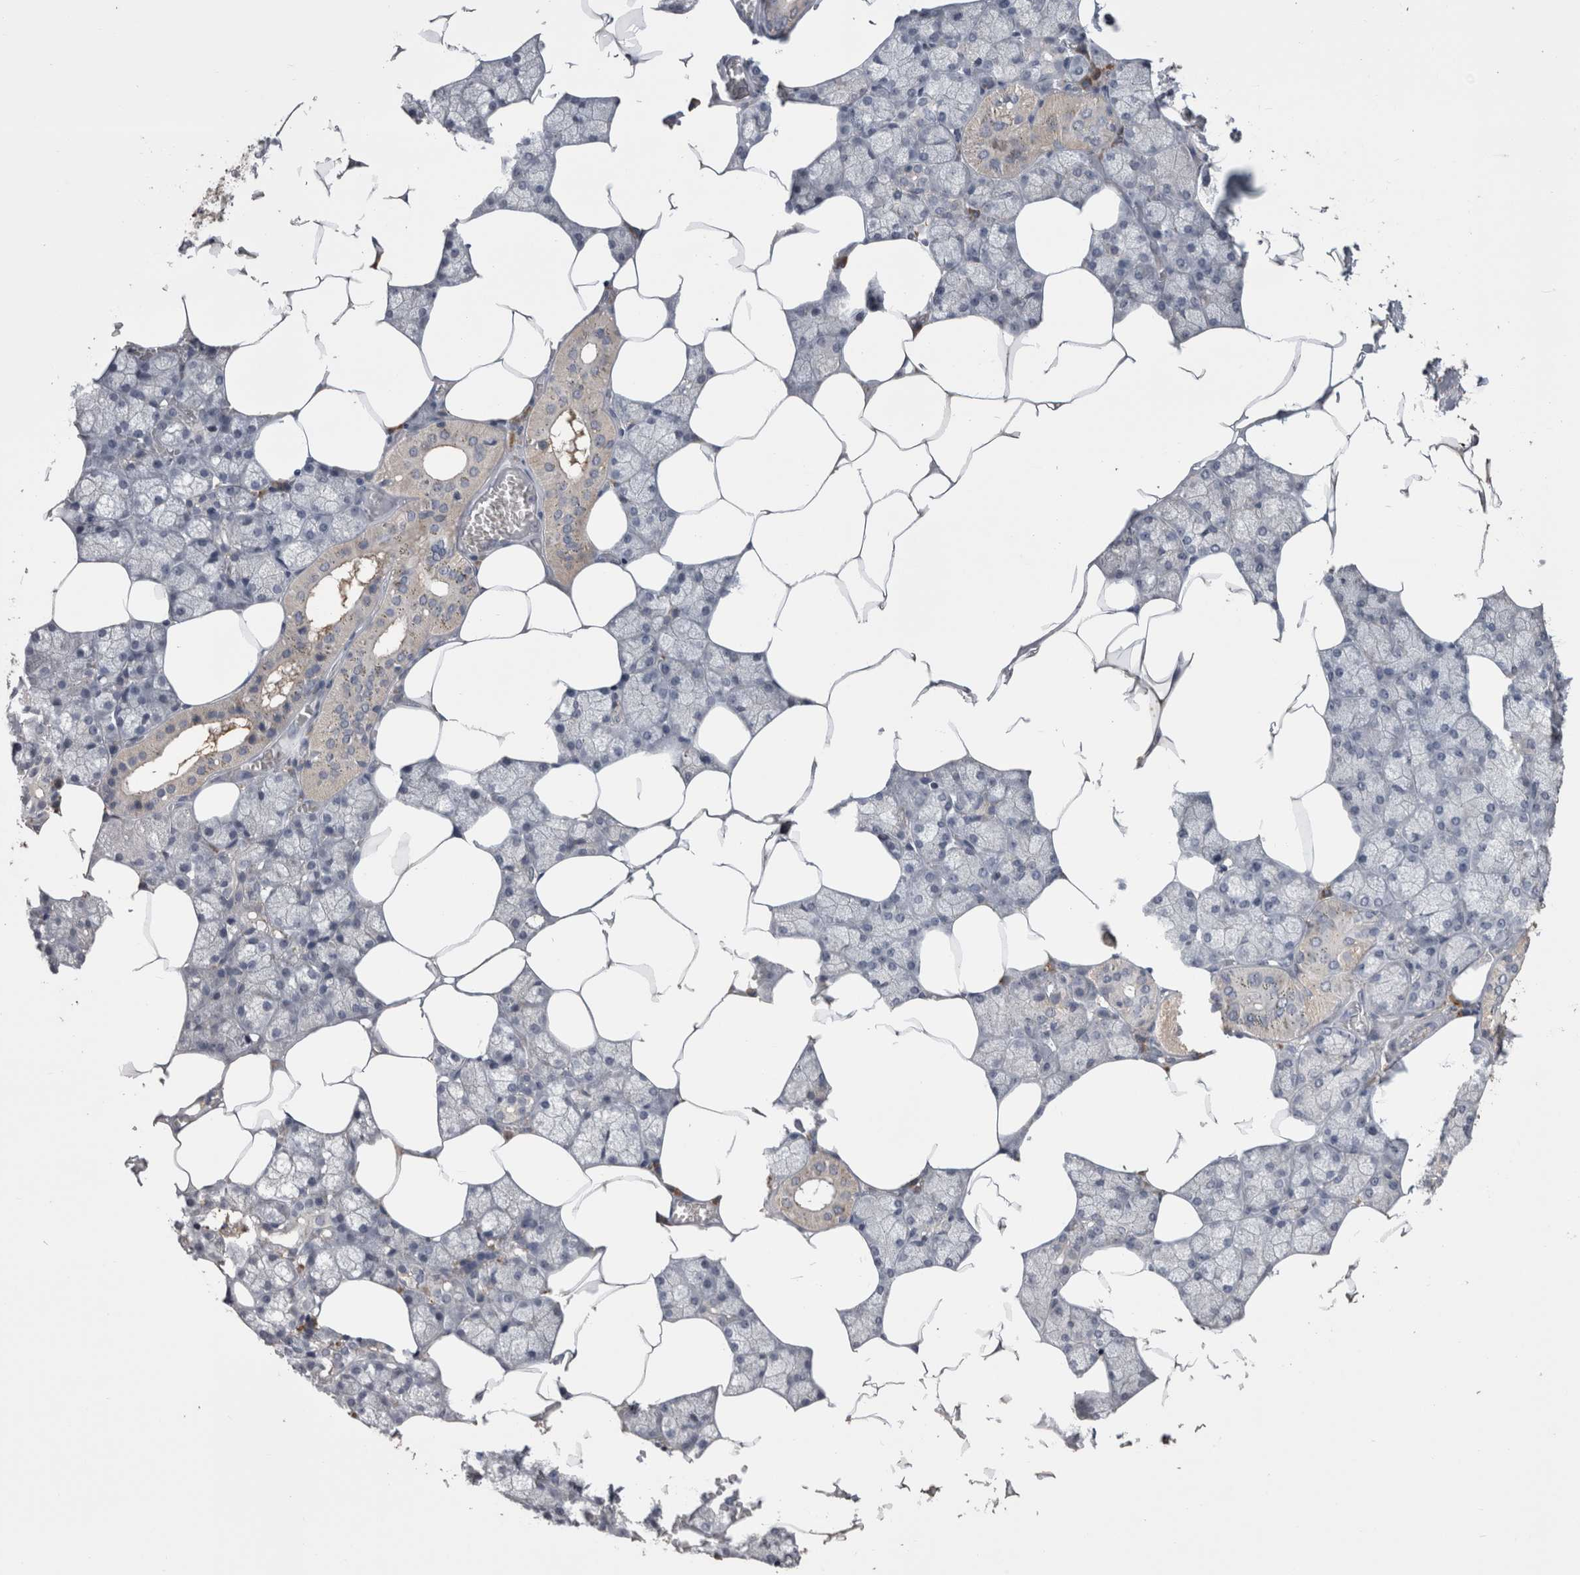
{"staining": {"intensity": "weak", "quantity": "<25%", "location": "cytoplasmic/membranous"}, "tissue": "salivary gland", "cell_type": "Glandular cells", "image_type": "normal", "snomed": [{"axis": "morphology", "description": "Normal tissue, NOS"}, {"axis": "topography", "description": "Salivary gland"}], "caption": "Immunohistochemistry image of unremarkable salivary gland stained for a protein (brown), which reveals no staining in glandular cells.", "gene": "ANXA13", "patient": {"sex": "male", "age": 62}}